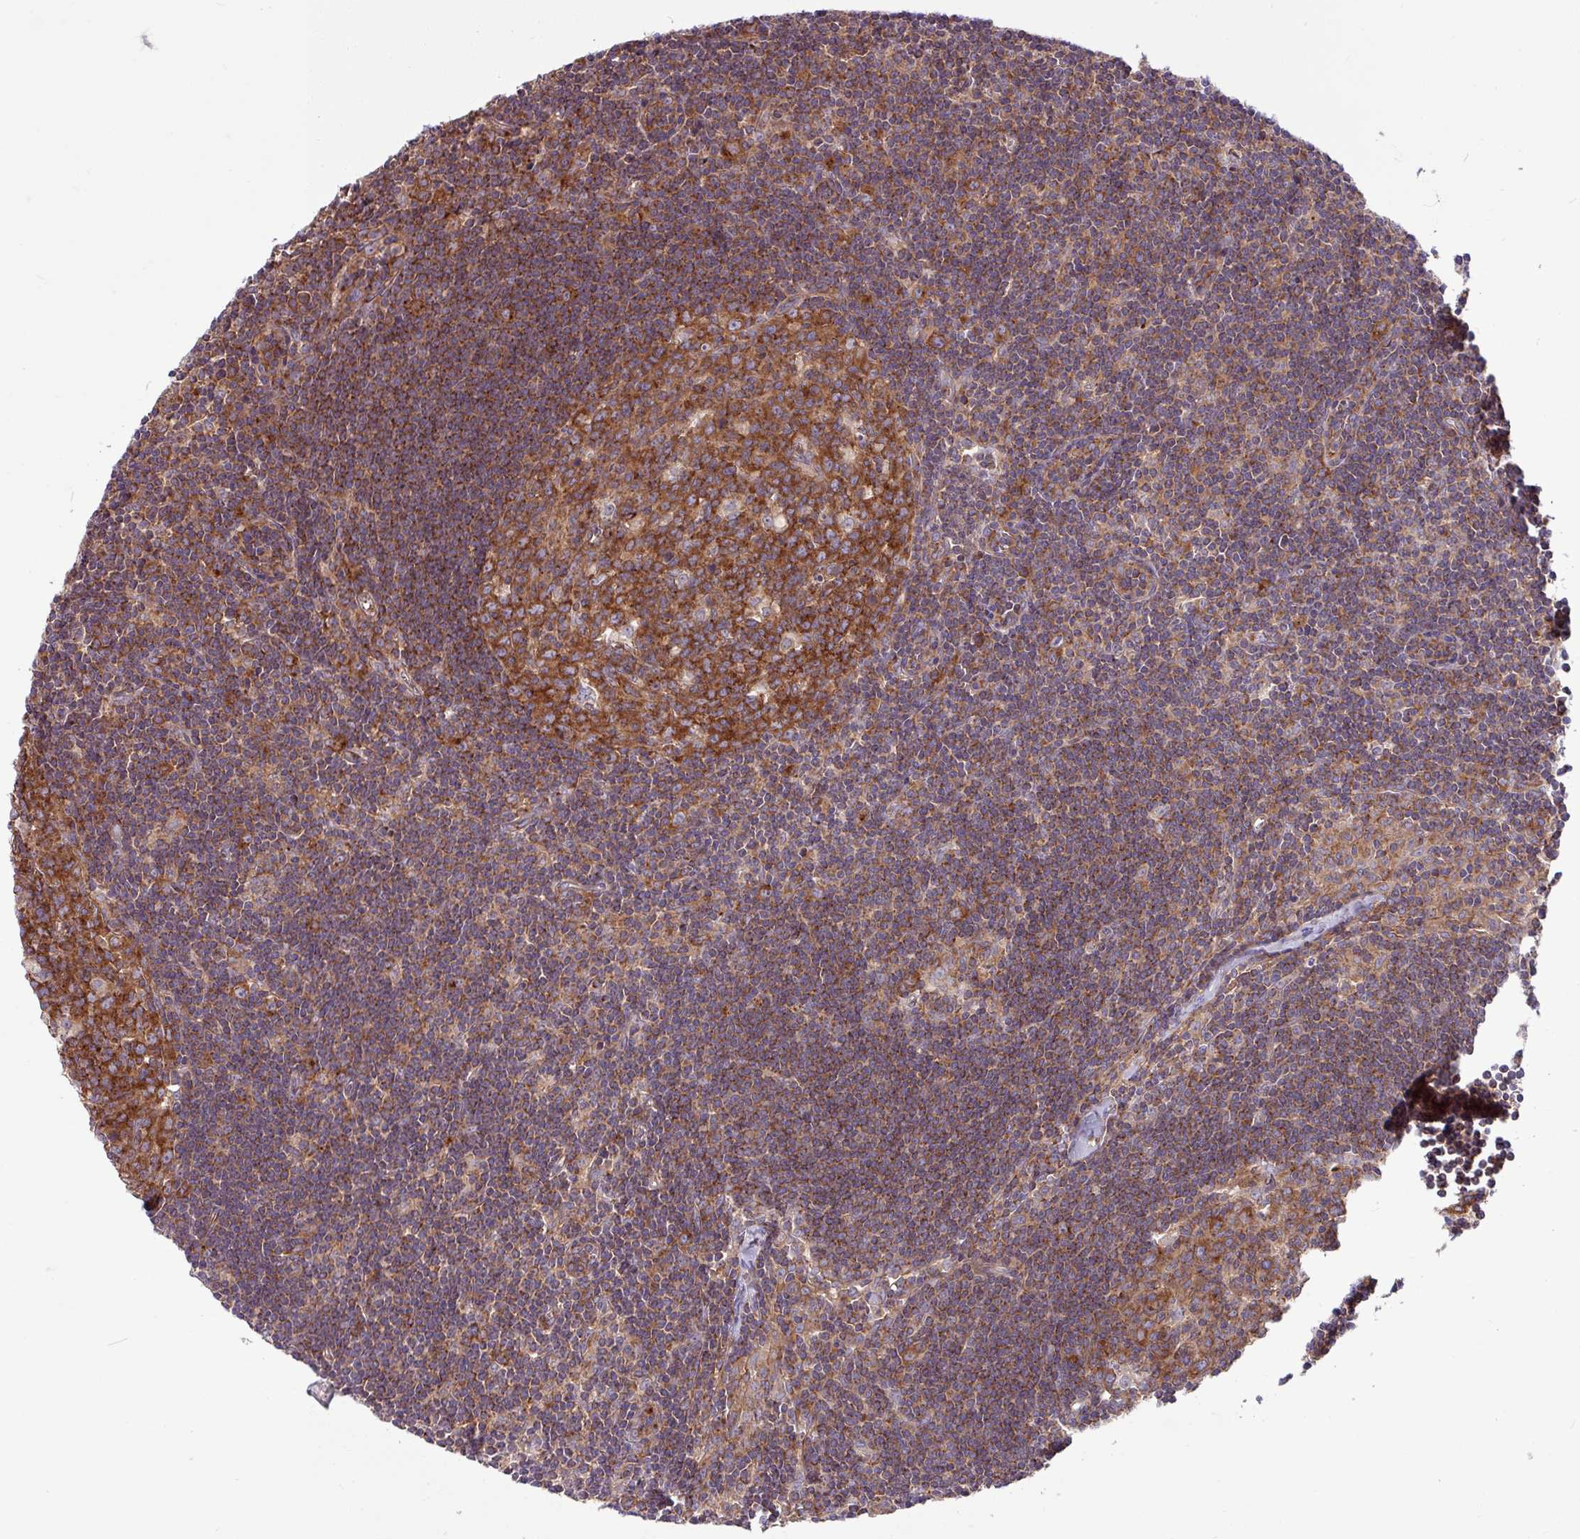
{"staining": {"intensity": "strong", "quantity": ">75%", "location": "cytoplasmic/membranous"}, "tissue": "lymph node", "cell_type": "Germinal center cells", "image_type": "normal", "snomed": [{"axis": "morphology", "description": "Normal tissue, NOS"}, {"axis": "topography", "description": "Lymph node"}], "caption": "Immunohistochemistry (DAB (3,3'-diaminobenzidine)) staining of unremarkable lymph node shows strong cytoplasmic/membranous protein expression in about >75% of germinal center cells. Nuclei are stained in blue.", "gene": "LSM12", "patient": {"sex": "female", "age": 29}}